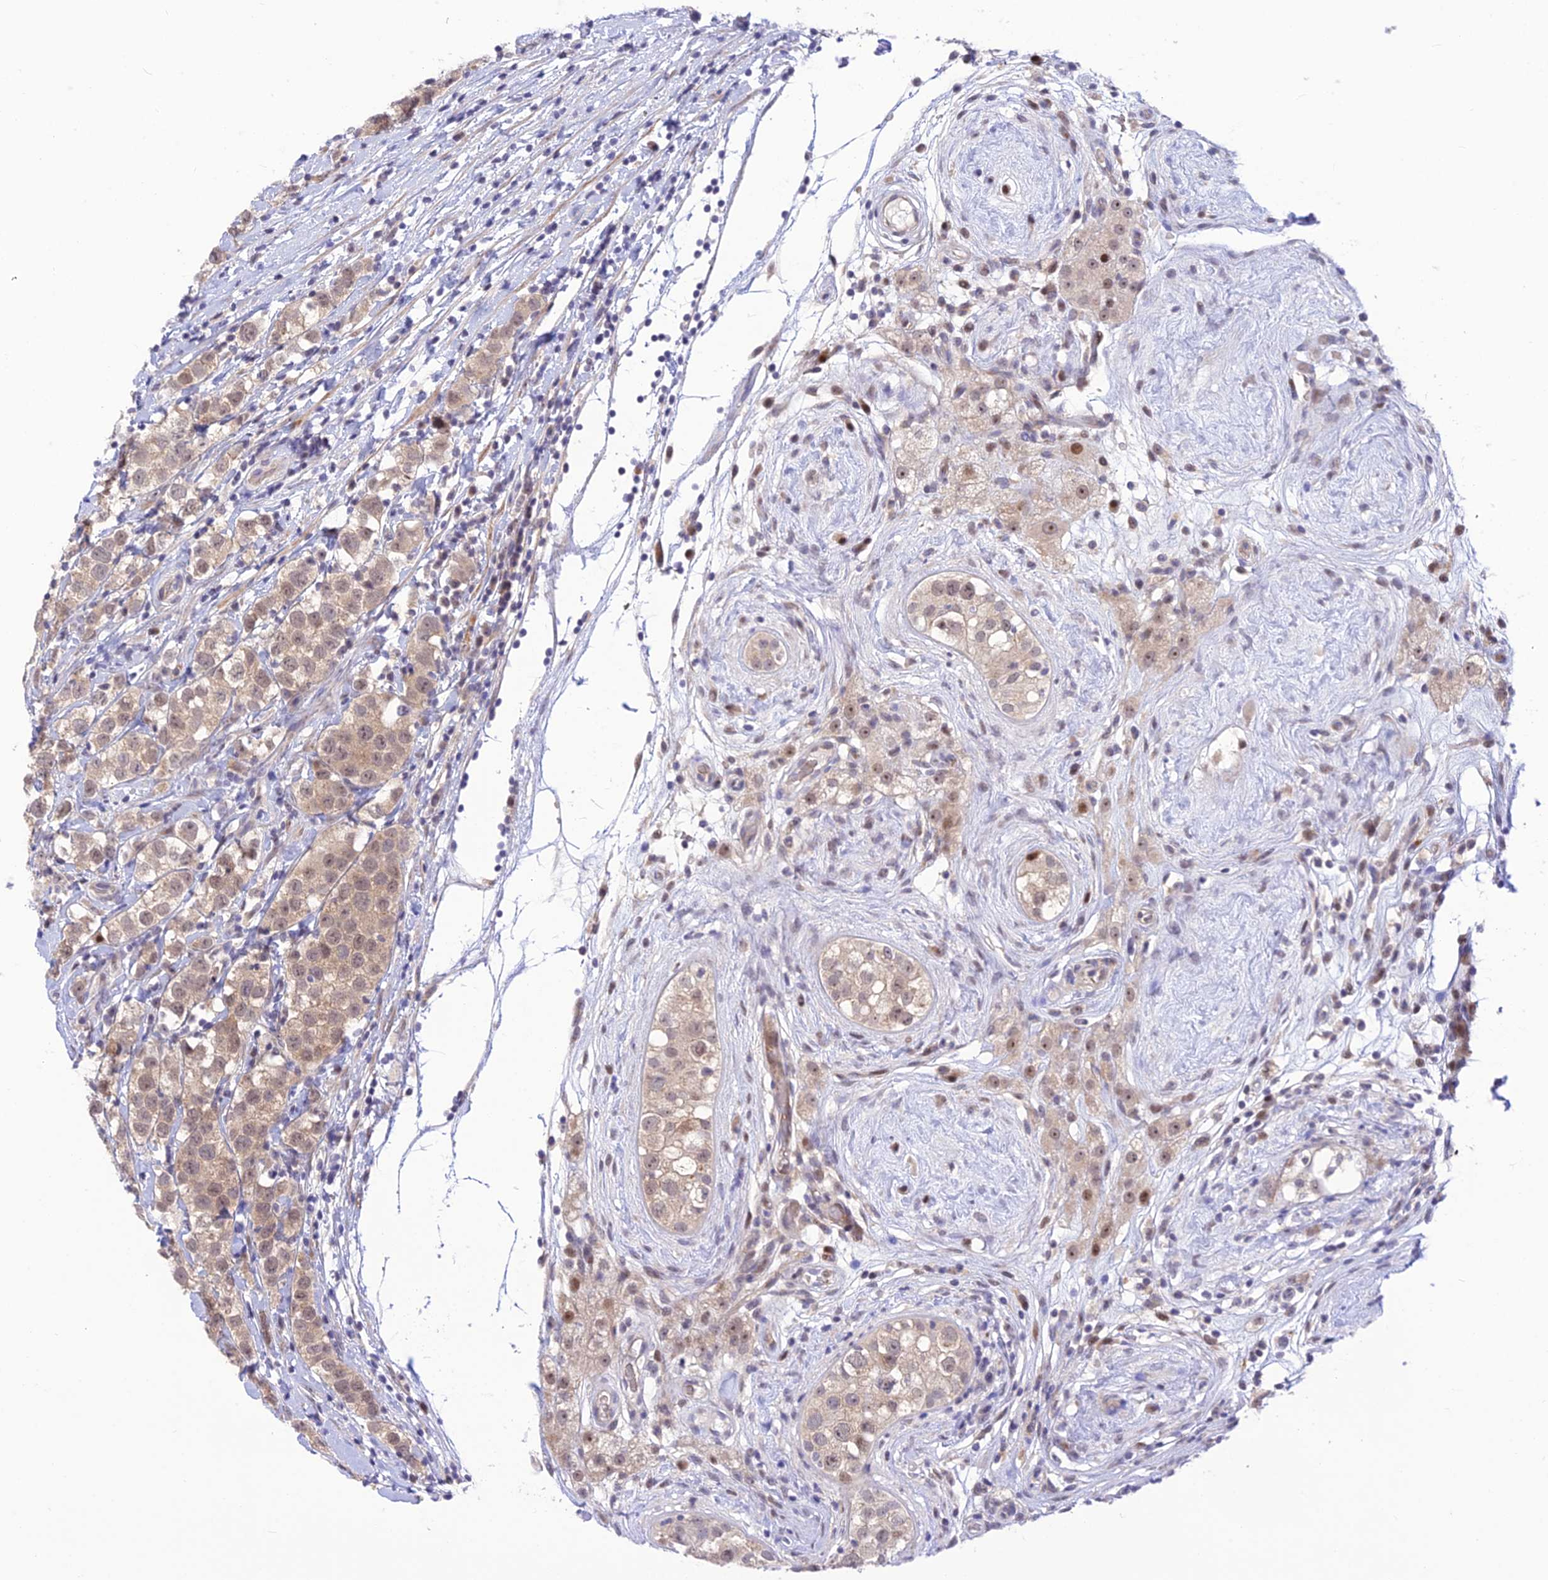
{"staining": {"intensity": "weak", "quantity": ">75%", "location": "nuclear"}, "tissue": "testis cancer", "cell_type": "Tumor cells", "image_type": "cancer", "snomed": [{"axis": "morphology", "description": "Seminoma, NOS"}, {"axis": "topography", "description": "Testis"}], "caption": "Protein analysis of testis cancer tissue displays weak nuclear staining in about >75% of tumor cells. (DAB IHC with brightfield microscopy, high magnification).", "gene": "ASPDH", "patient": {"sex": "male", "age": 34}}